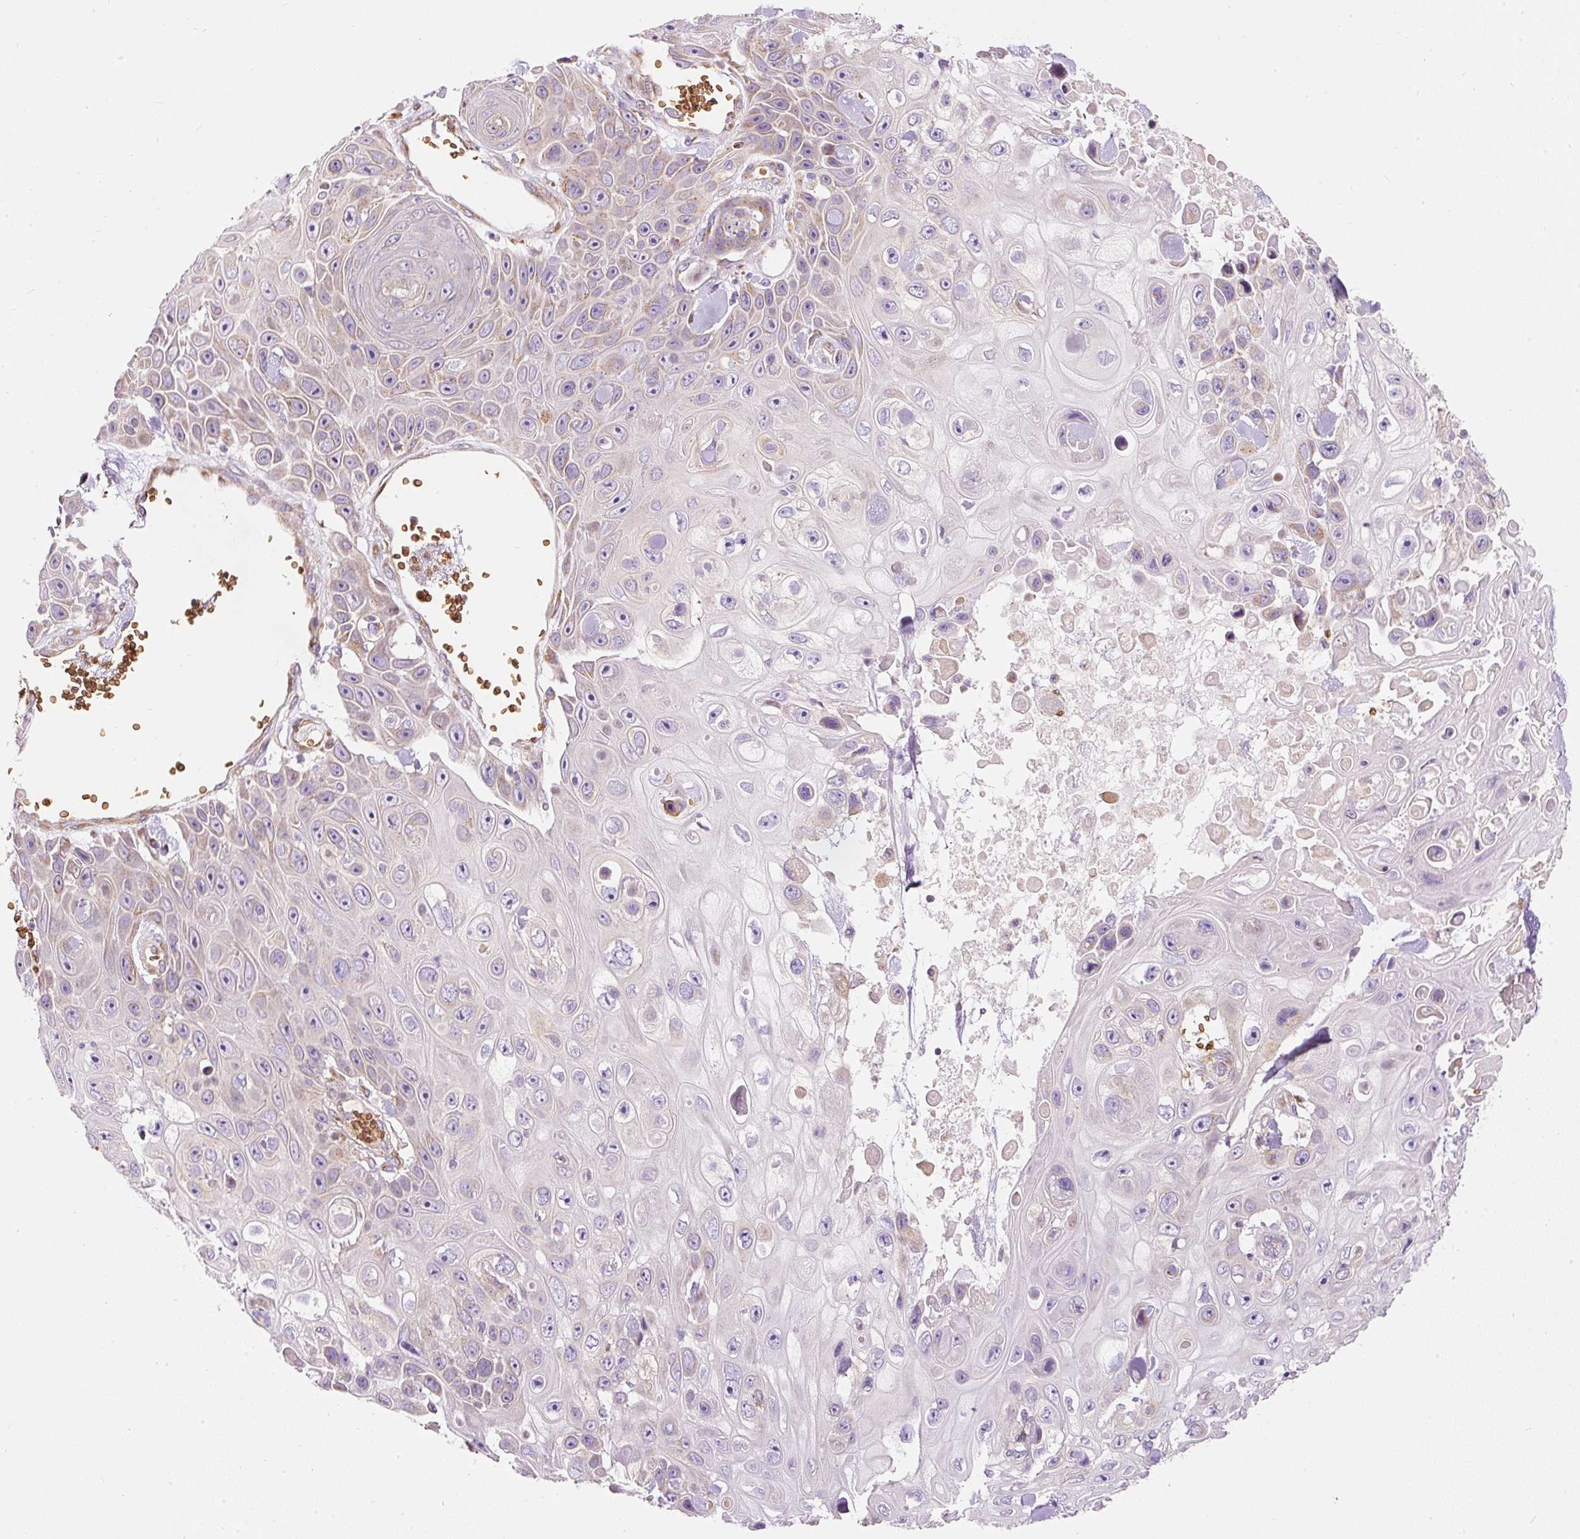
{"staining": {"intensity": "moderate", "quantity": "<25%", "location": "cytoplasmic/membranous"}, "tissue": "skin cancer", "cell_type": "Tumor cells", "image_type": "cancer", "snomed": [{"axis": "morphology", "description": "Squamous cell carcinoma, NOS"}, {"axis": "topography", "description": "Skin"}], "caption": "High-magnification brightfield microscopy of skin cancer stained with DAB (brown) and counterstained with hematoxylin (blue). tumor cells exhibit moderate cytoplasmic/membranous staining is seen in approximately<25% of cells.", "gene": "PRRC2A", "patient": {"sex": "male", "age": 82}}